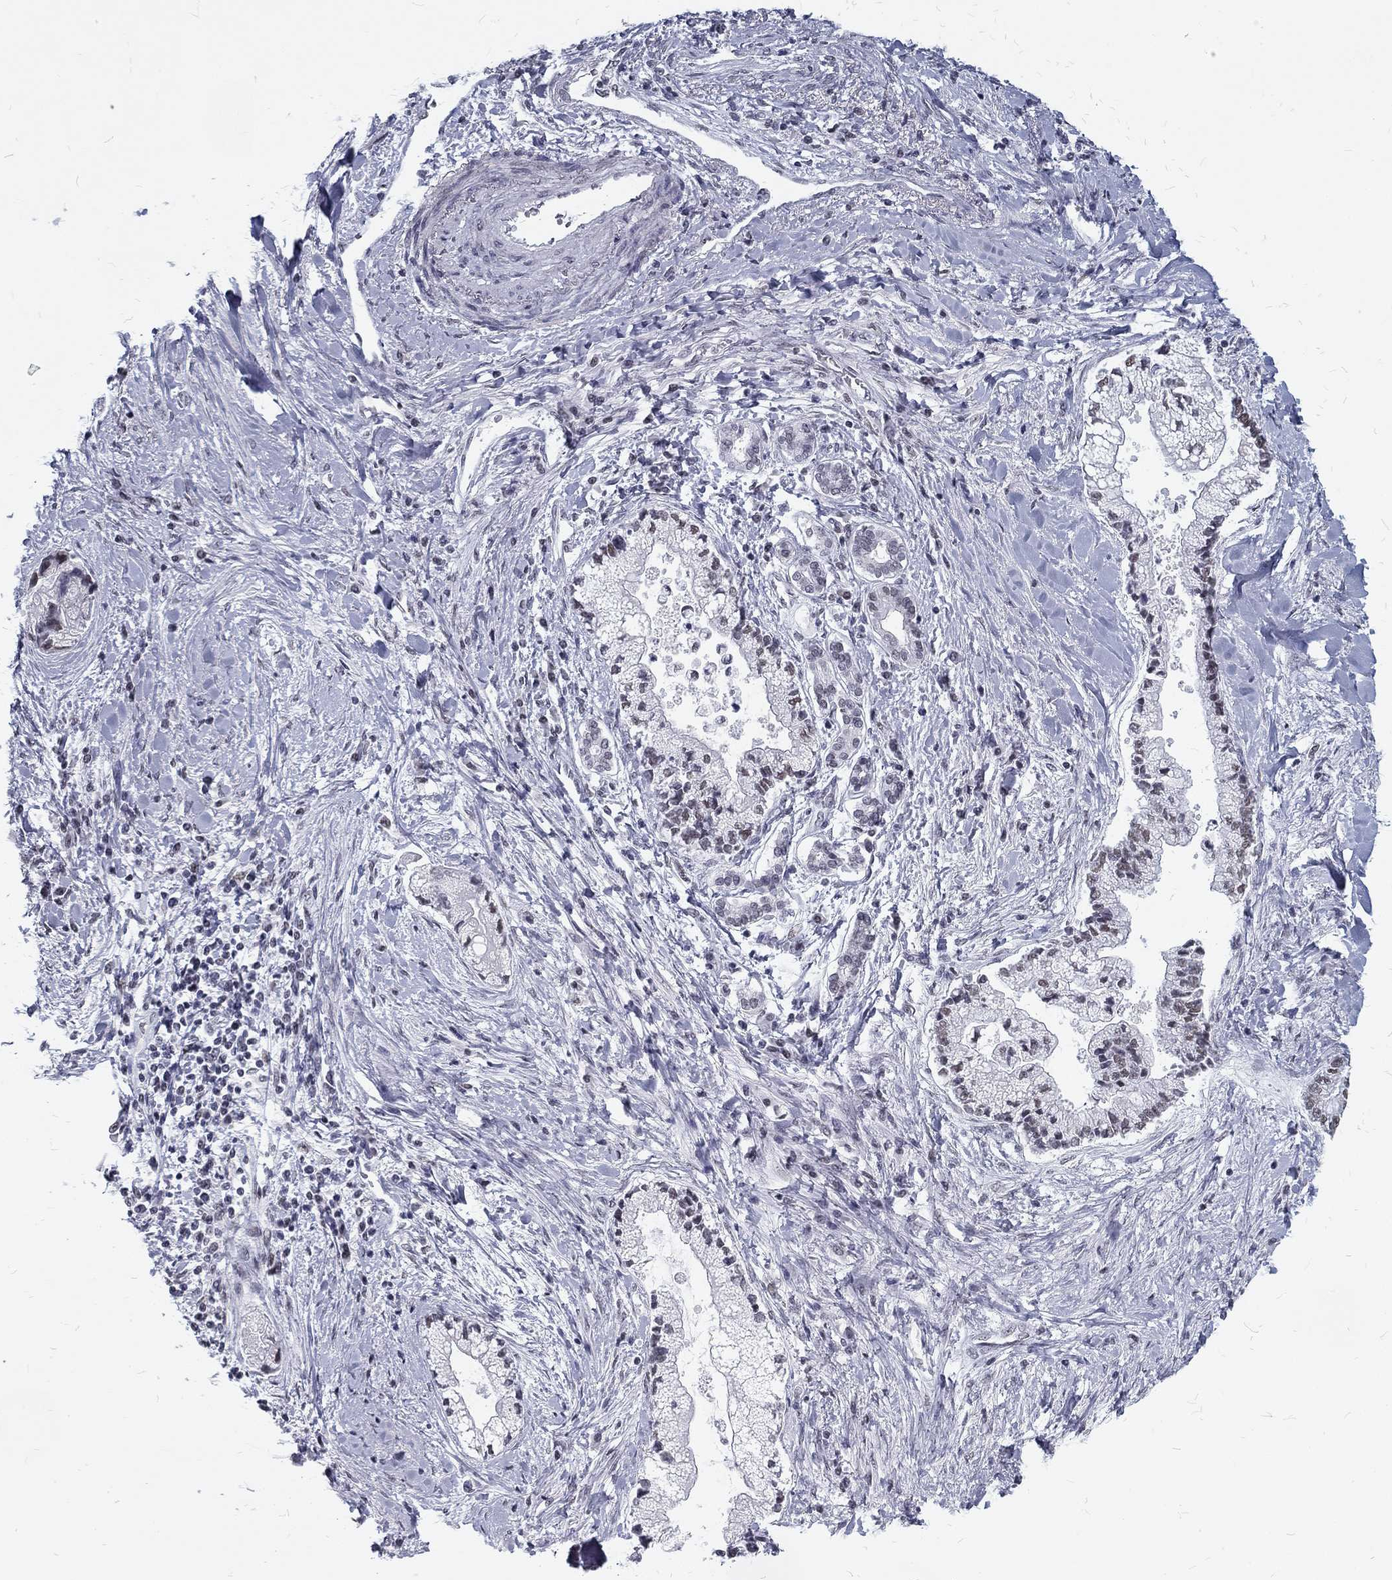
{"staining": {"intensity": "weak", "quantity": "25%-75%", "location": "nuclear"}, "tissue": "liver cancer", "cell_type": "Tumor cells", "image_type": "cancer", "snomed": [{"axis": "morphology", "description": "Cholangiocarcinoma"}, {"axis": "topography", "description": "Liver"}], "caption": "Immunohistochemical staining of liver cancer (cholangiocarcinoma) shows low levels of weak nuclear staining in approximately 25%-75% of tumor cells. (Brightfield microscopy of DAB IHC at high magnification).", "gene": "SNORC", "patient": {"sex": "male", "age": 50}}